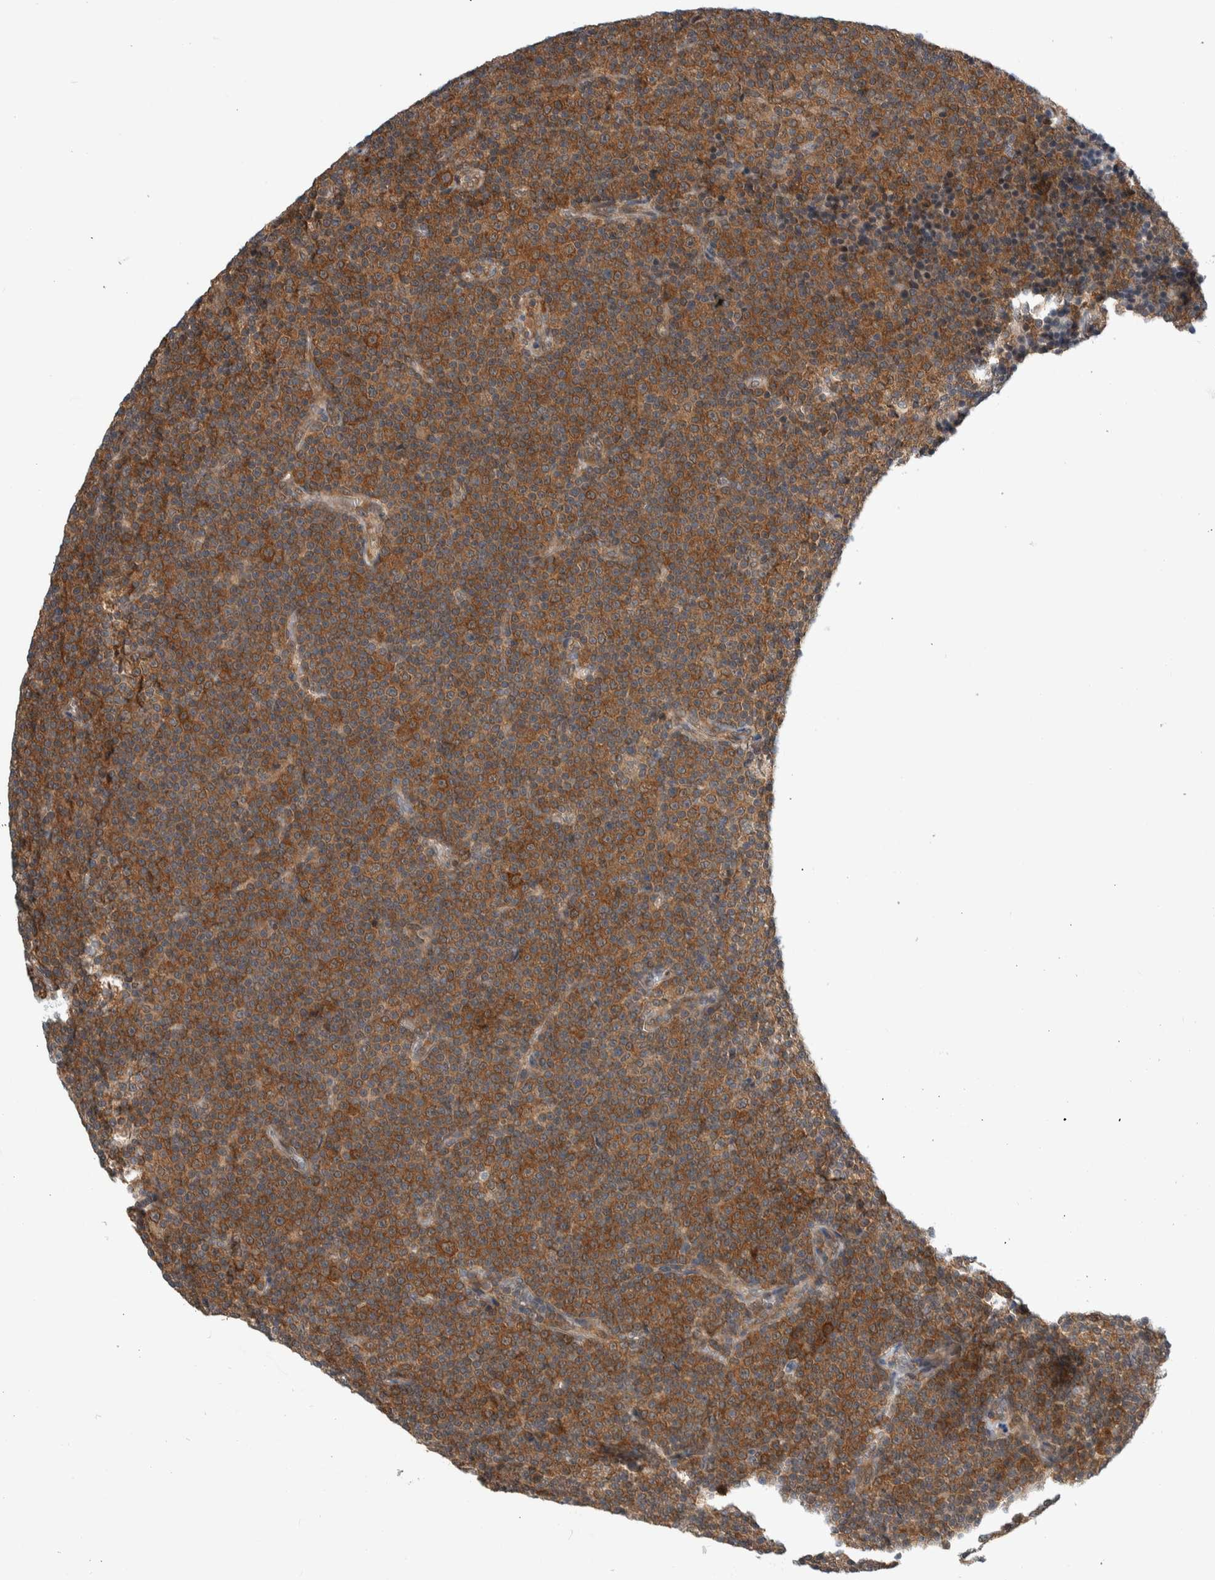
{"staining": {"intensity": "strong", "quantity": ">75%", "location": "cytoplasmic/membranous"}, "tissue": "lymphoma", "cell_type": "Tumor cells", "image_type": "cancer", "snomed": [{"axis": "morphology", "description": "Malignant lymphoma, non-Hodgkin's type, Low grade"}, {"axis": "topography", "description": "Lymph node"}], "caption": "Lymphoma stained with immunohistochemistry displays strong cytoplasmic/membranous expression in approximately >75% of tumor cells.", "gene": "CCDC43", "patient": {"sex": "female", "age": 67}}